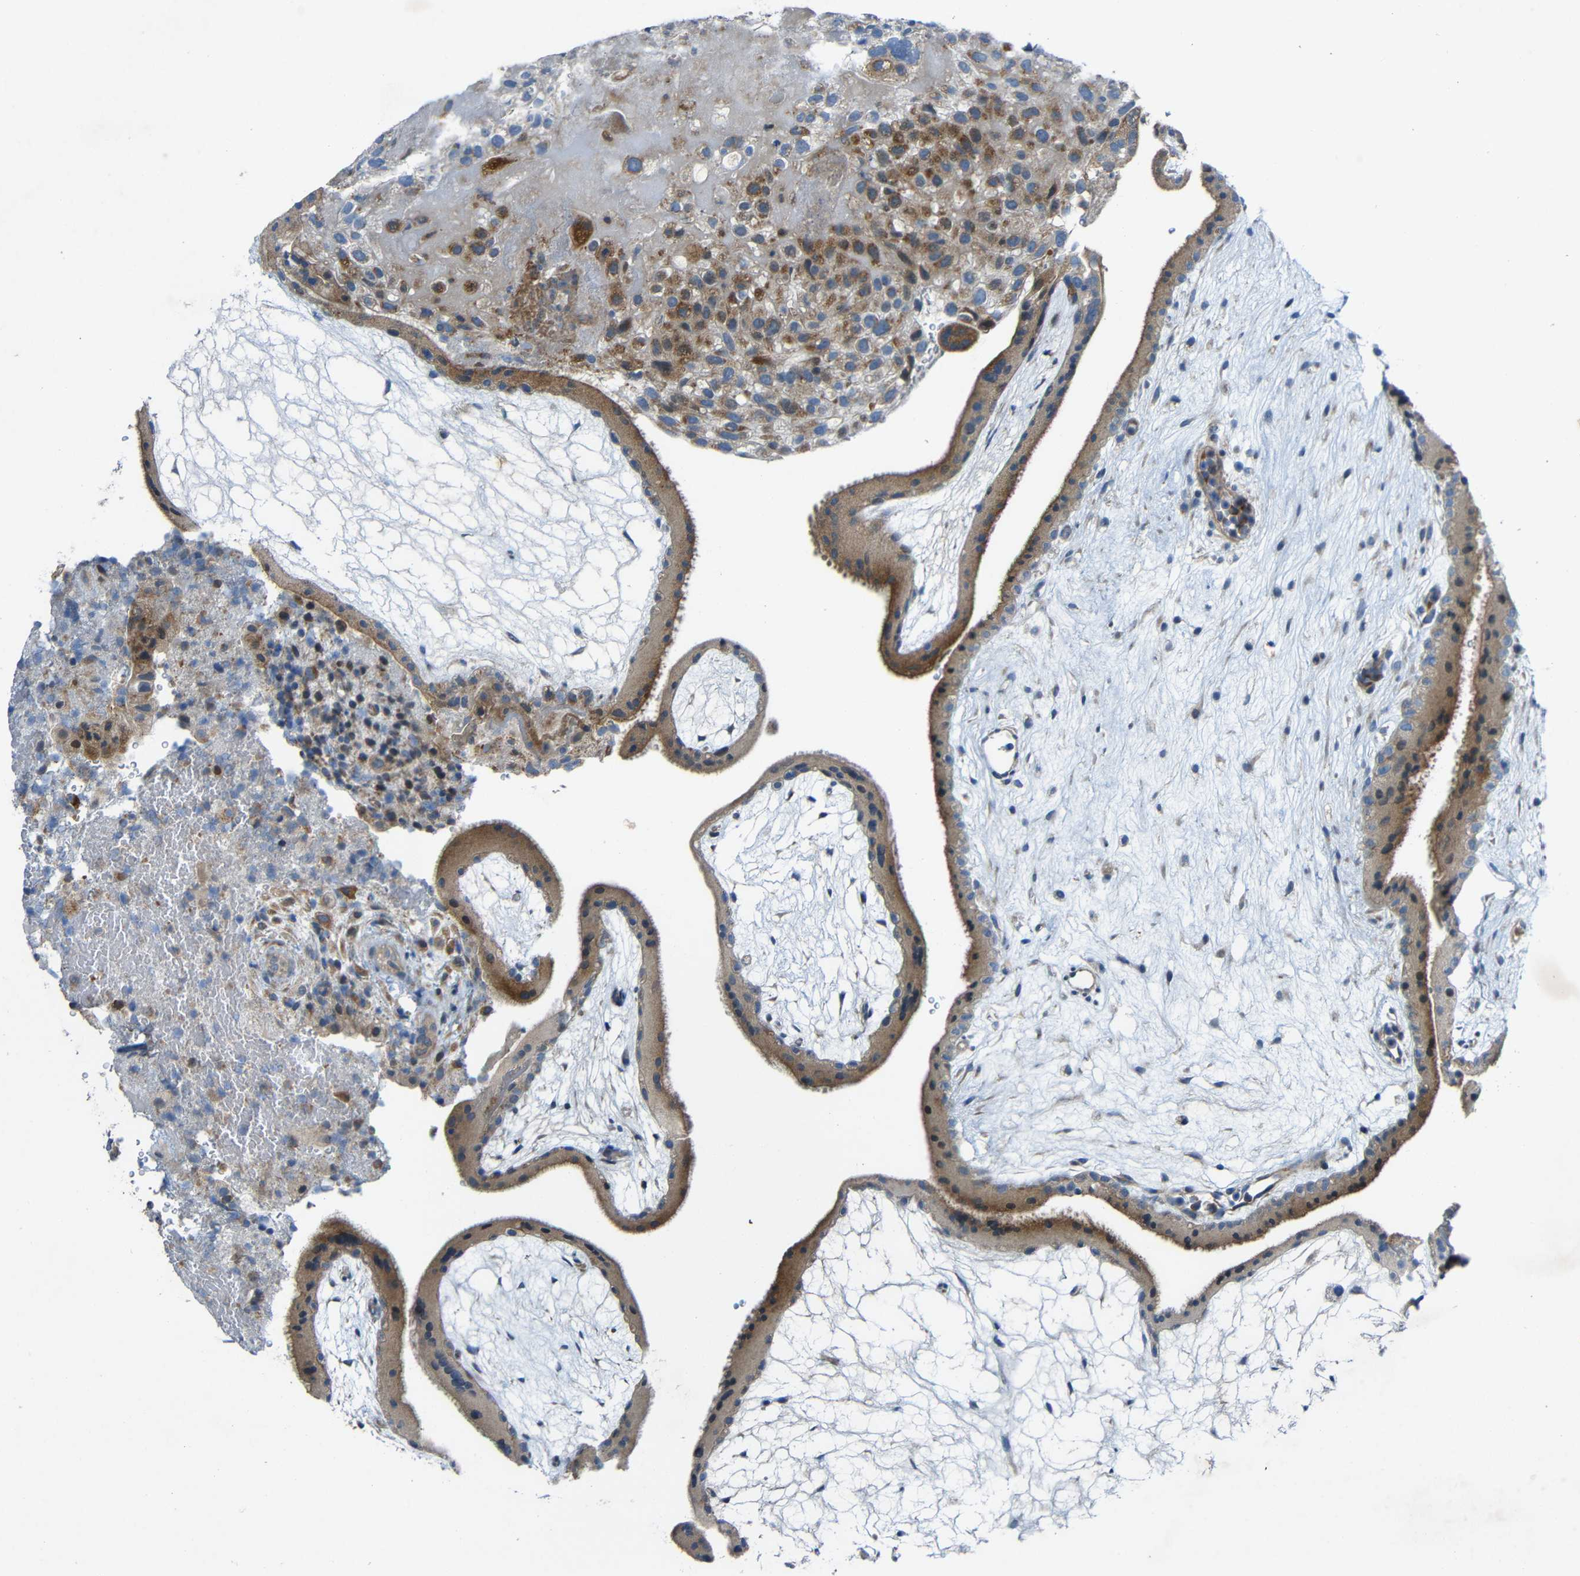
{"staining": {"intensity": "moderate", "quantity": "25%-75%", "location": "cytoplasmic/membranous"}, "tissue": "placenta", "cell_type": "Decidual cells", "image_type": "normal", "snomed": [{"axis": "morphology", "description": "Normal tissue, NOS"}, {"axis": "topography", "description": "Placenta"}], "caption": "IHC histopathology image of normal placenta: placenta stained using immunohistochemistry (IHC) exhibits medium levels of moderate protein expression localized specifically in the cytoplasmic/membranous of decidual cells, appearing as a cytoplasmic/membranous brown color.", "gene": "TMEM25", "patient": {"sex": "female", "age": 19}}